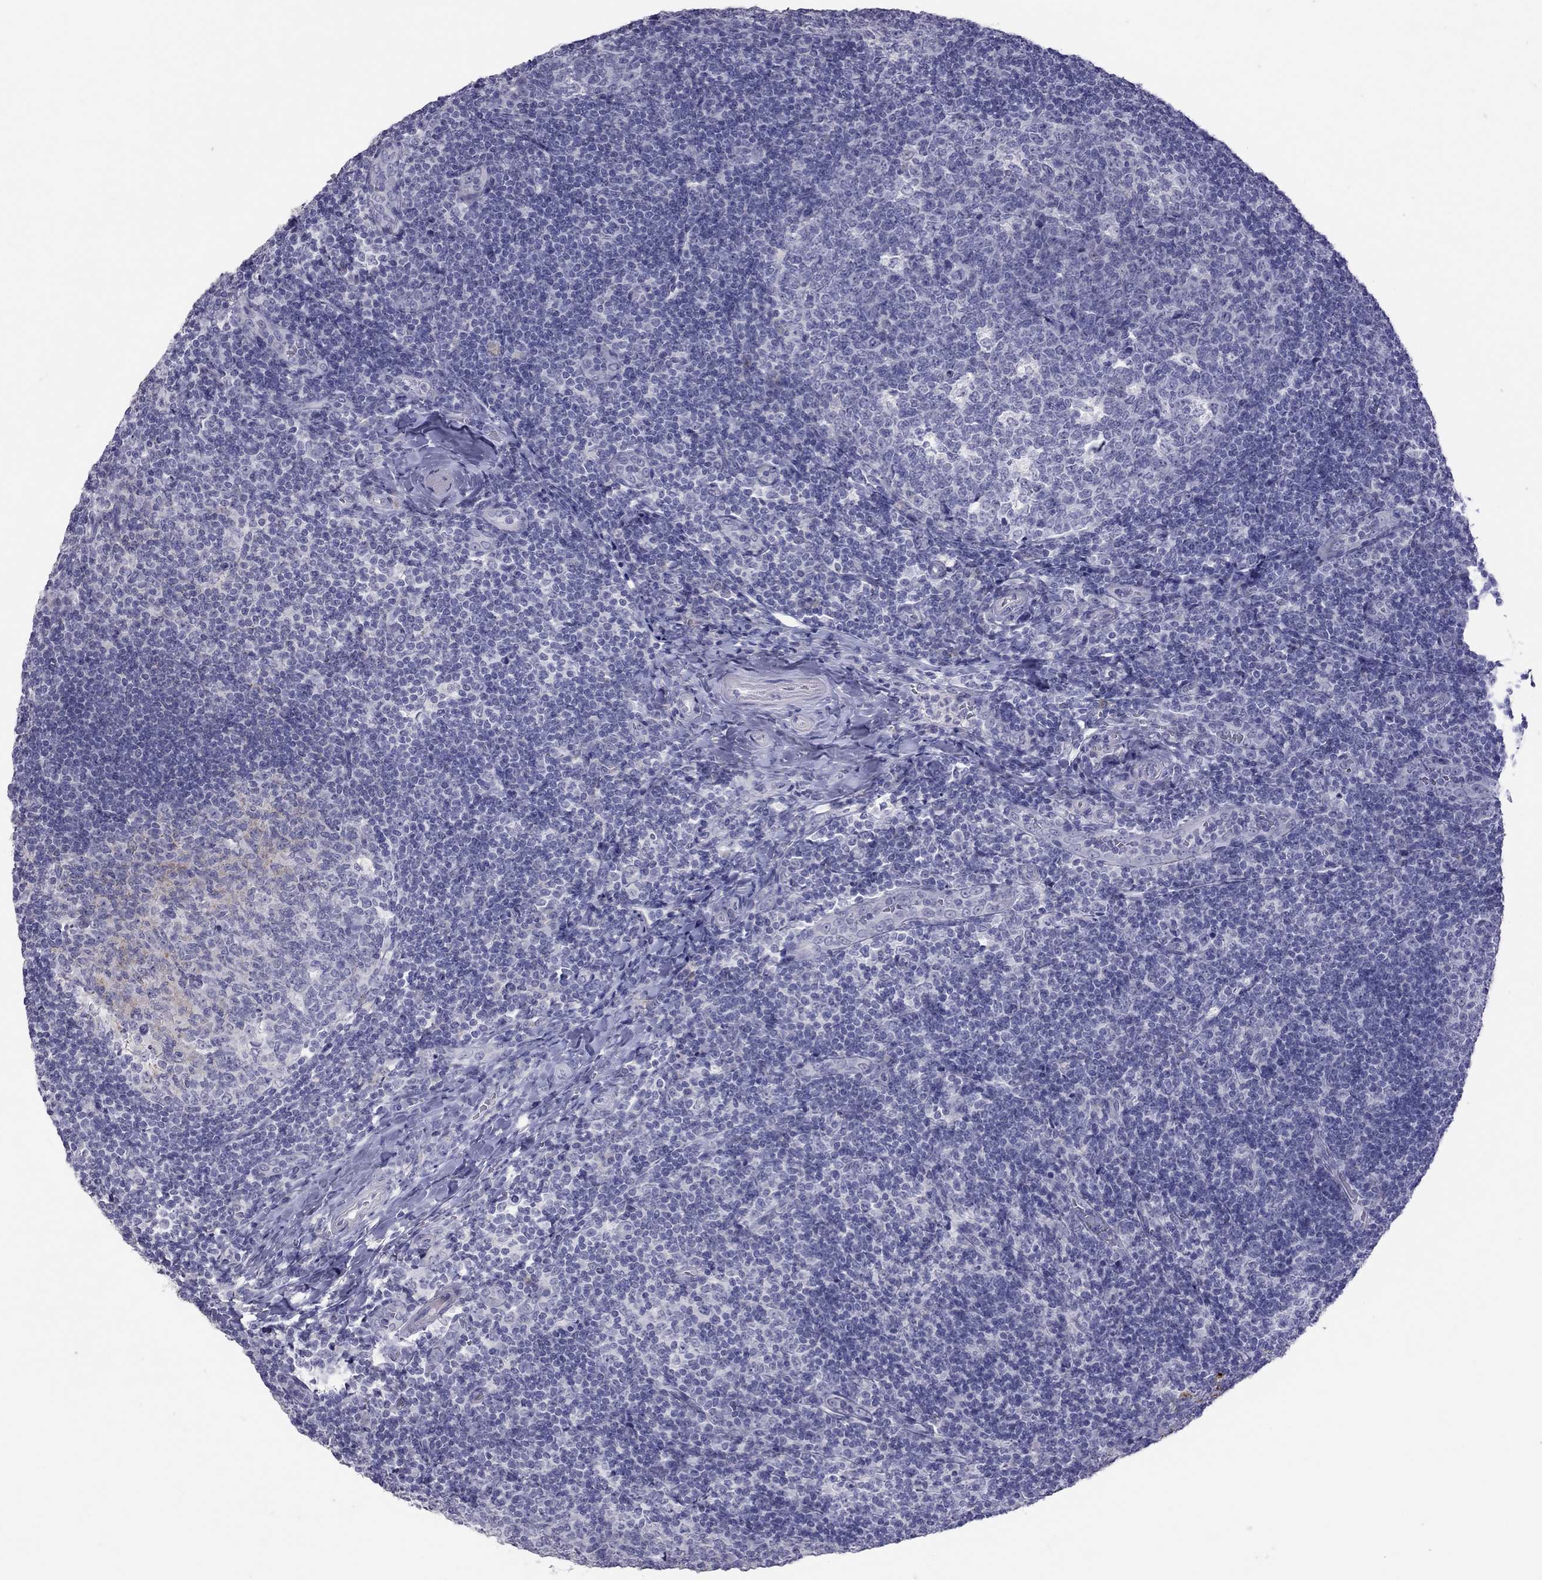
{"staining": {"intensity": "negative", "quantity": "none", "location": "none"}, "tissue": "tonsil", "cell_type": "Germinal center cells", "image_type": "normal", "snomed": [{"axis": "morphology", "description": "Normal tissue, NOS"}, {"axis": "topography", "description": "Tonsil"}], "caption": "There is no significant expression in germinal center cells of tonsil. (Brightfield microscopy of DAB (3,3'-diaminobenzidine) IHC at high magnification).", "gene": "MUC16", "patient": {"sex": "male", "age": 17}}